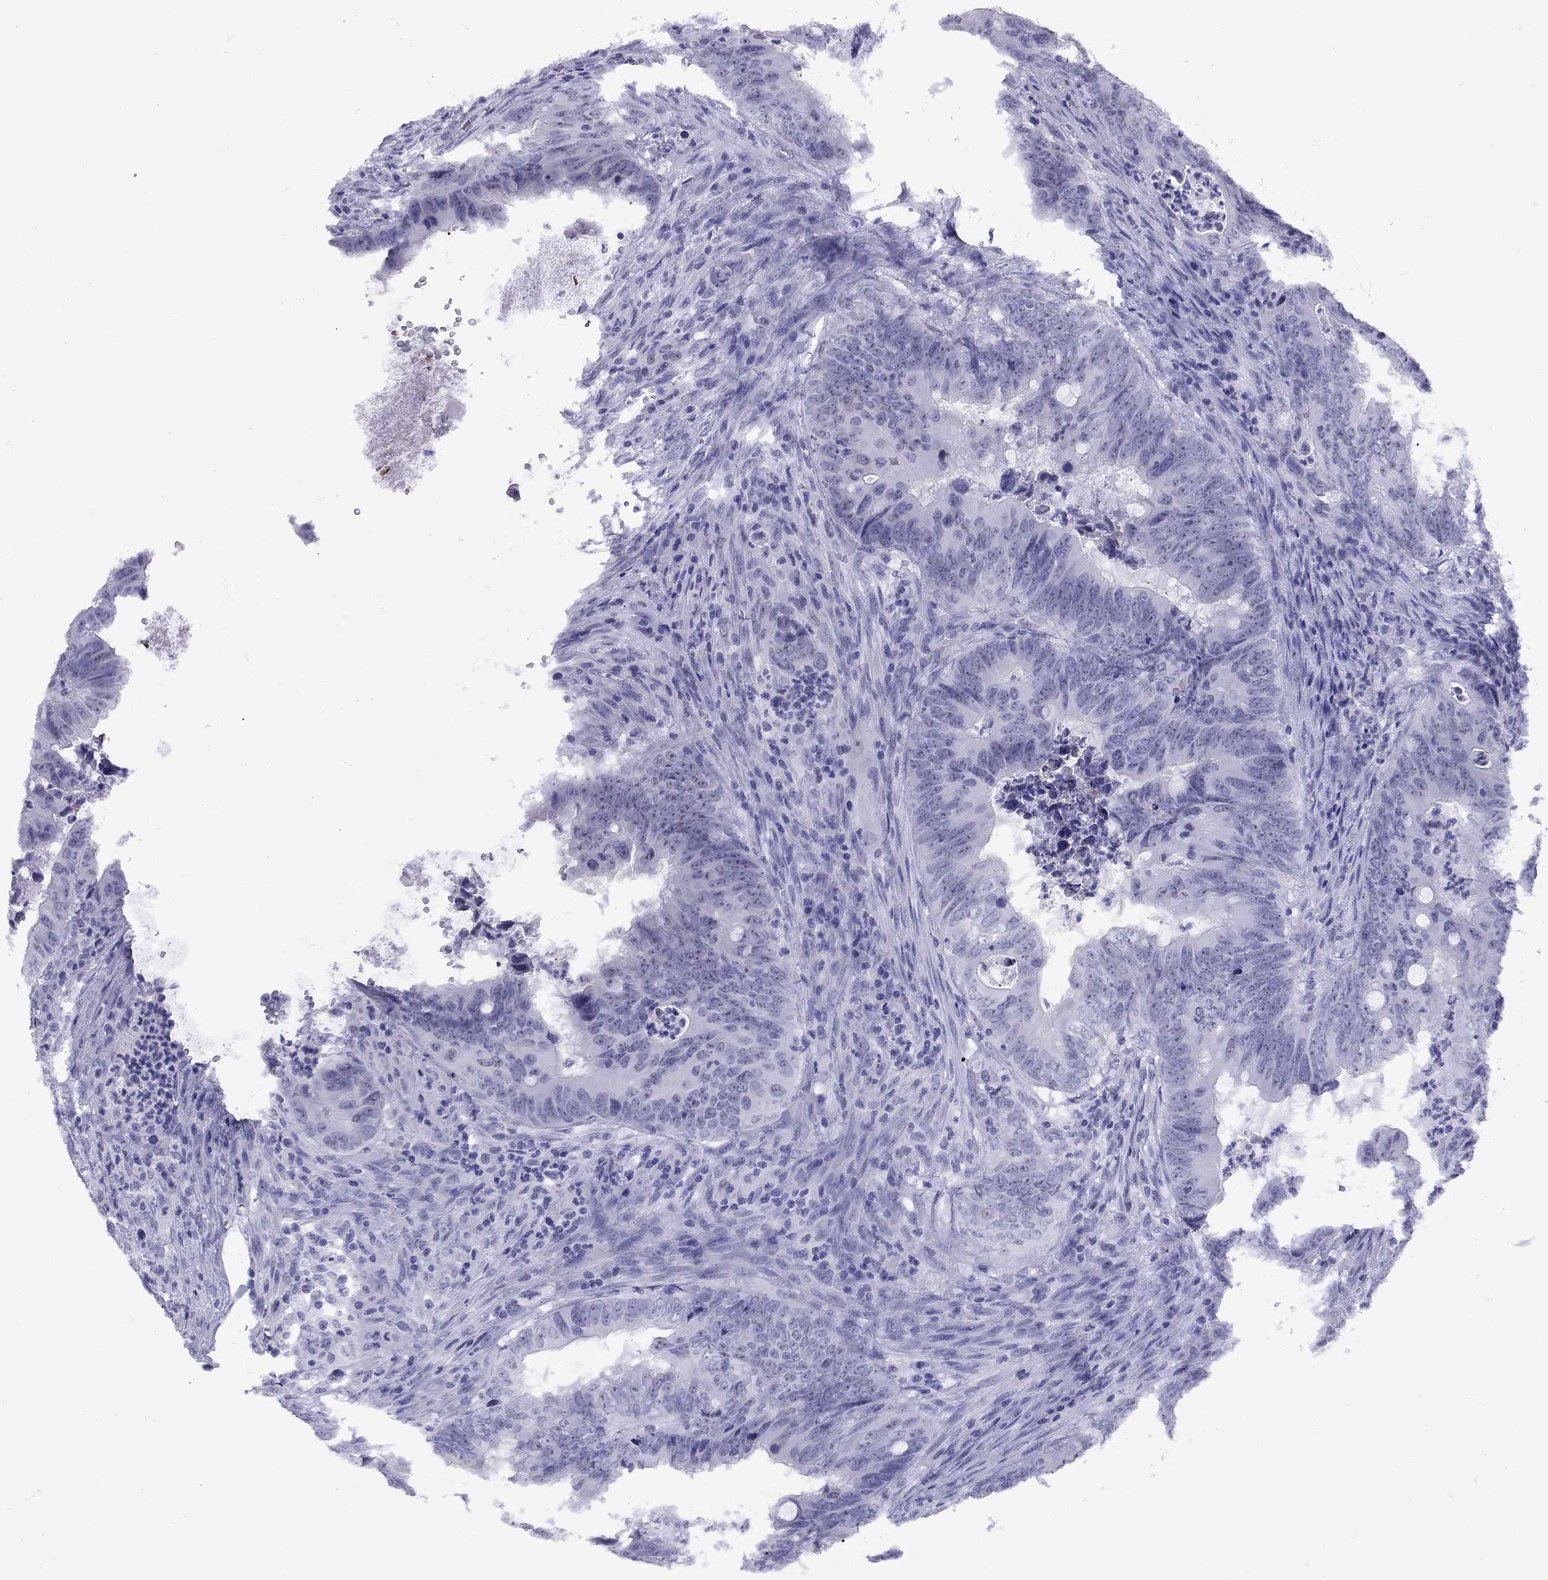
{"staining": {"intensity": "negative", "quantity": "none", "location": "none"}, "tissue": "colorectal cancer", "cell_type": "Tumor cells", "image_type": "cancer", "snomed": [{"axis": "morphology", "description": "Adenocarcinoma, NOS"}, {"axis": "topography", "description": "Colon"}], "caption": "Tumor cells show no significant expression in adenocarcinoma (colorectal).", "gene": "LYAR", "patient": {"sex": "female", "age": 82}}